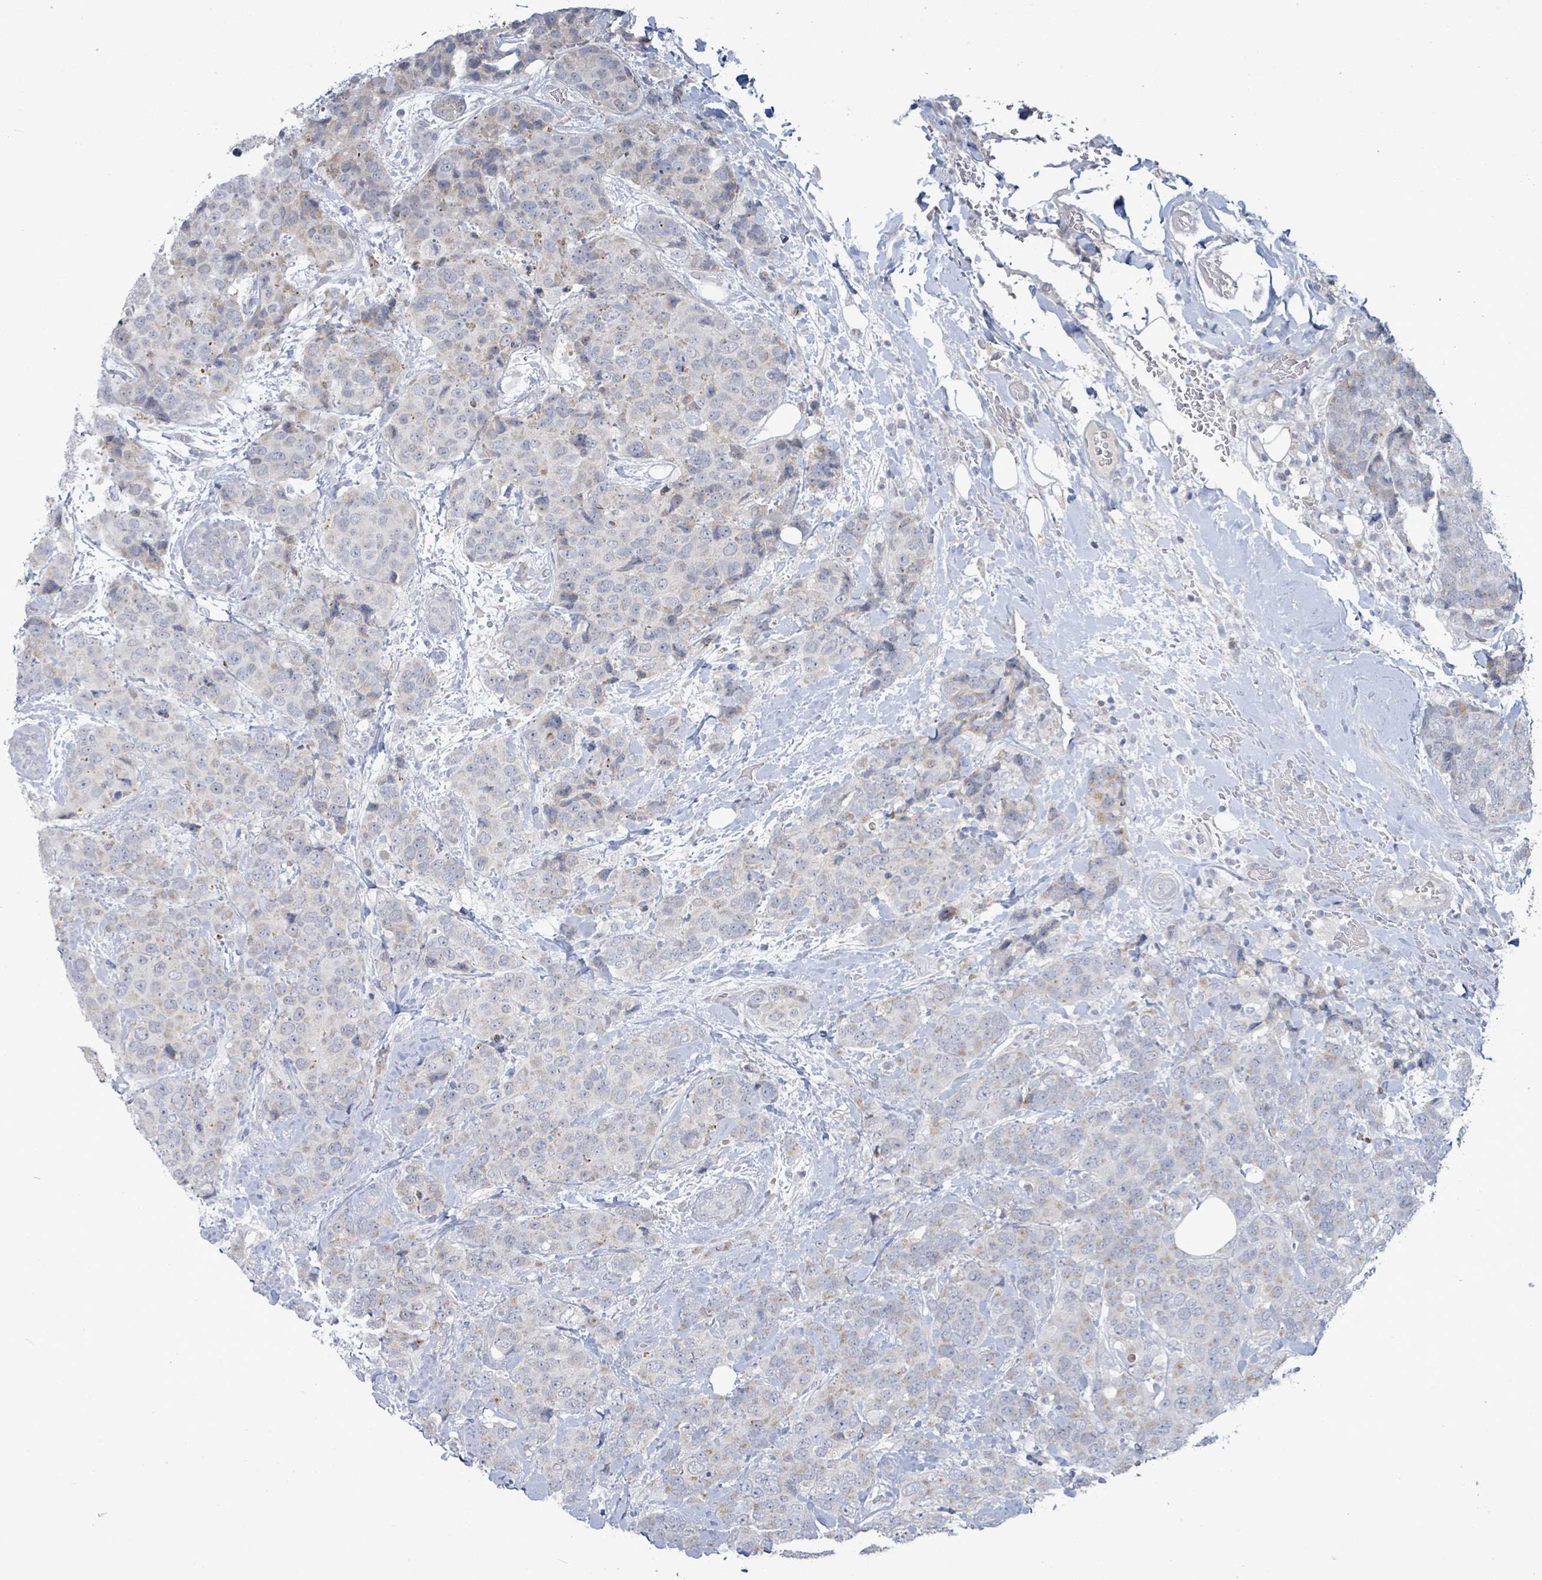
{"staining": {"intensity": "weak", "quantity": "<25%", "location": "cytoplasmic/membranous"}, "tissue": "breast cancer", "cell_type": "Tumor cells", "image_type": "cancer", "snomed": [{"axis": "morphology", "description": "Lobular carcinoma"}, {"axis": "topography", "description": "Breast"}], "caption": "Histopathology image shows no significant protein positivity in tumor cells of breast cancer (lobular carcinoma). (DAB (3,3'-diaminobenzidine) immunohistochemistry visualized using brightfield microscopy, high magnification).", "gene": "ZFPM1", "patient": {"sex": "female", "age": 59}}